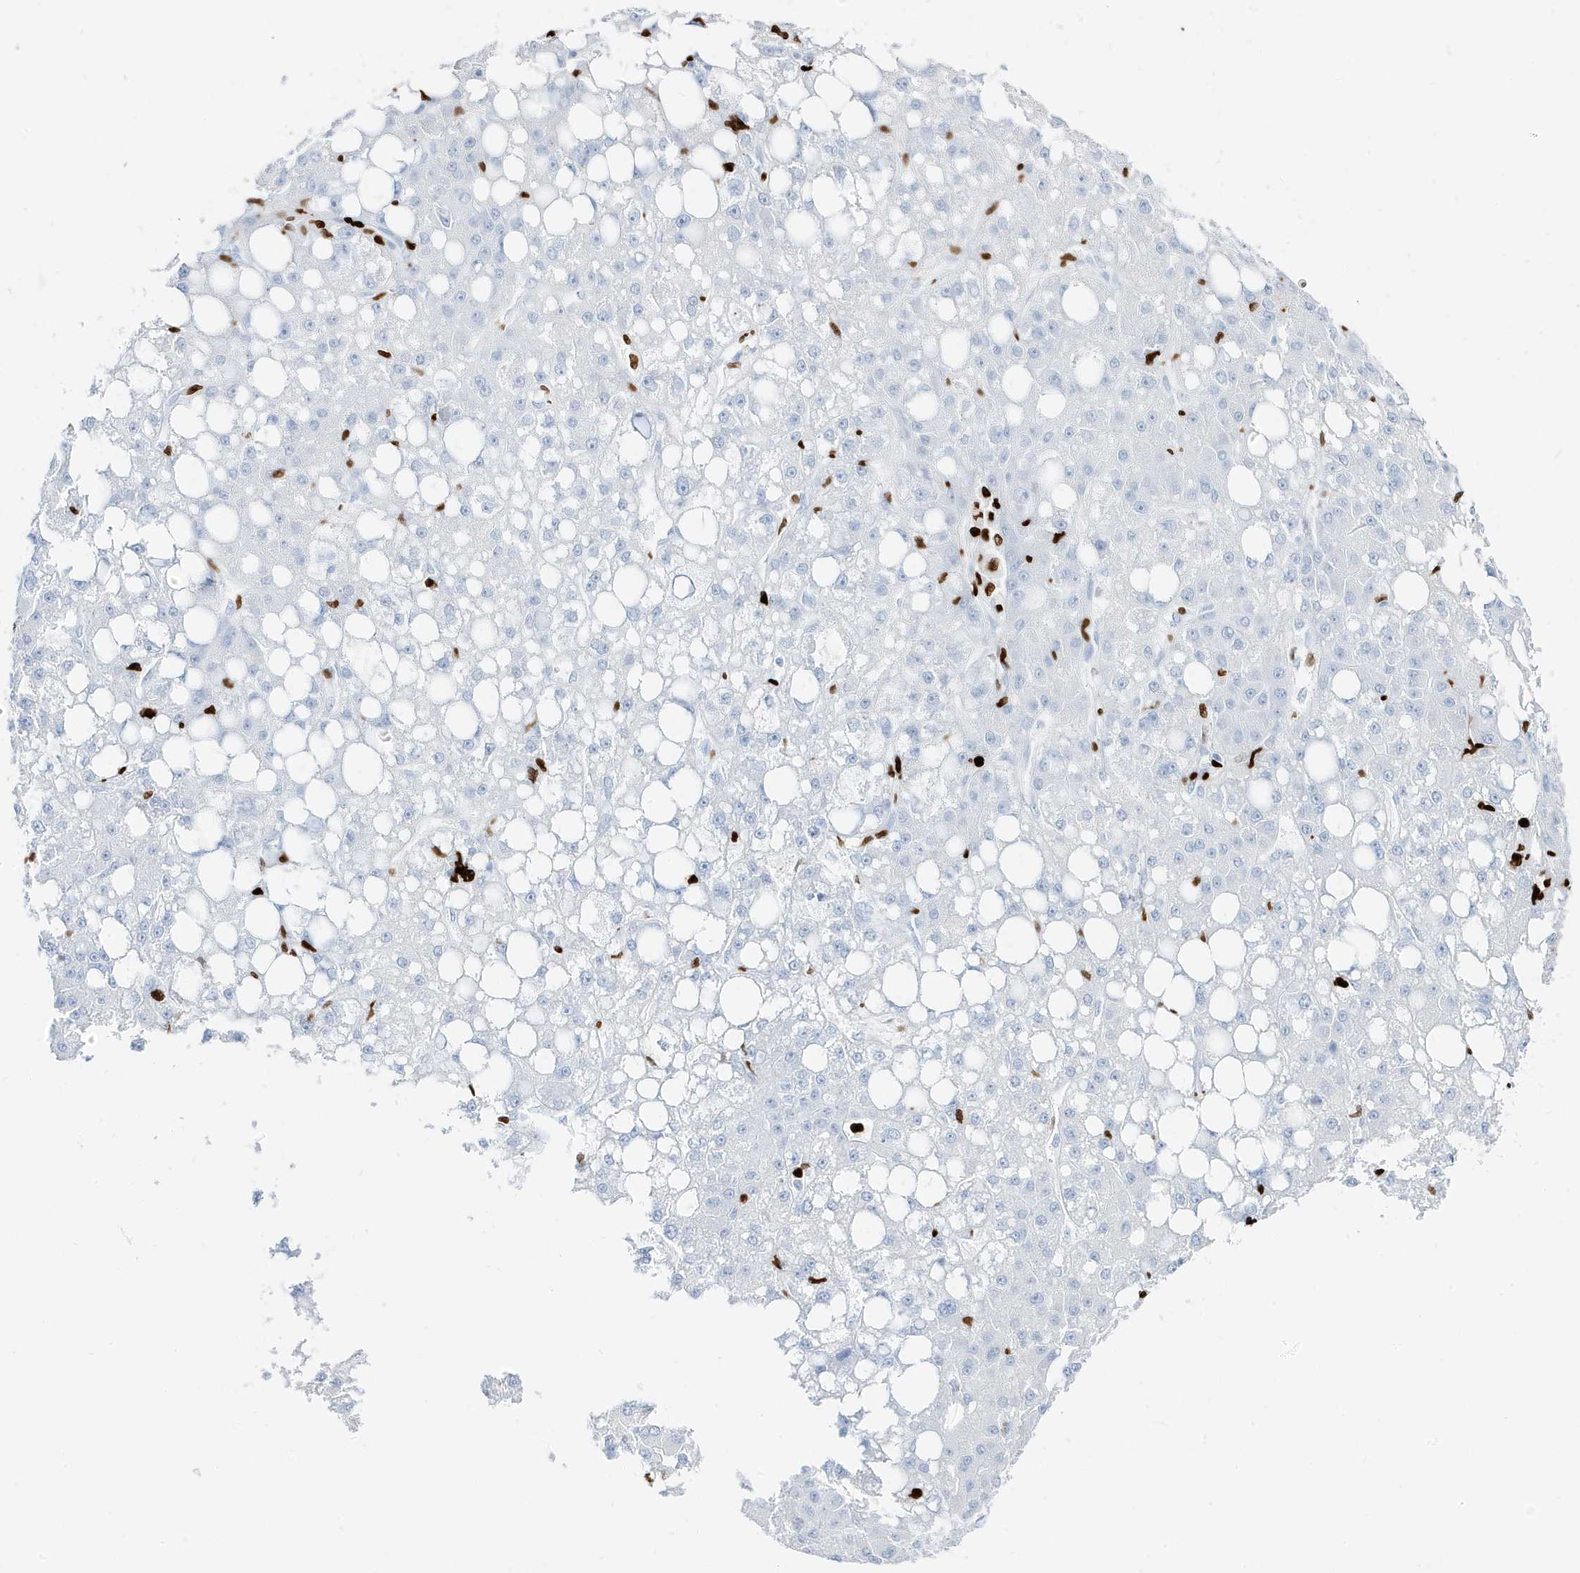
{"staining": {"intensity": "negative", "quantity": "none", "location": "none"}, "tissue": "liver cancer", "cell_type": "Tumor cells", "image_type": "cancer", "snomed": [{"axis": "morphology", "description": "Carcinoma, Hepatocellular, NOS"}, {"axis": "topography", "description": "Liver"}], "caption": "Tumor cells are negative for protein expression in human liver cancer. (Brightfield microscopy of DAB (3,3'-diaminobenzidine) immunohistochemistry at high magnification).", "gene": "MNDA", "patient": {"sex": "male", "age": 67}}